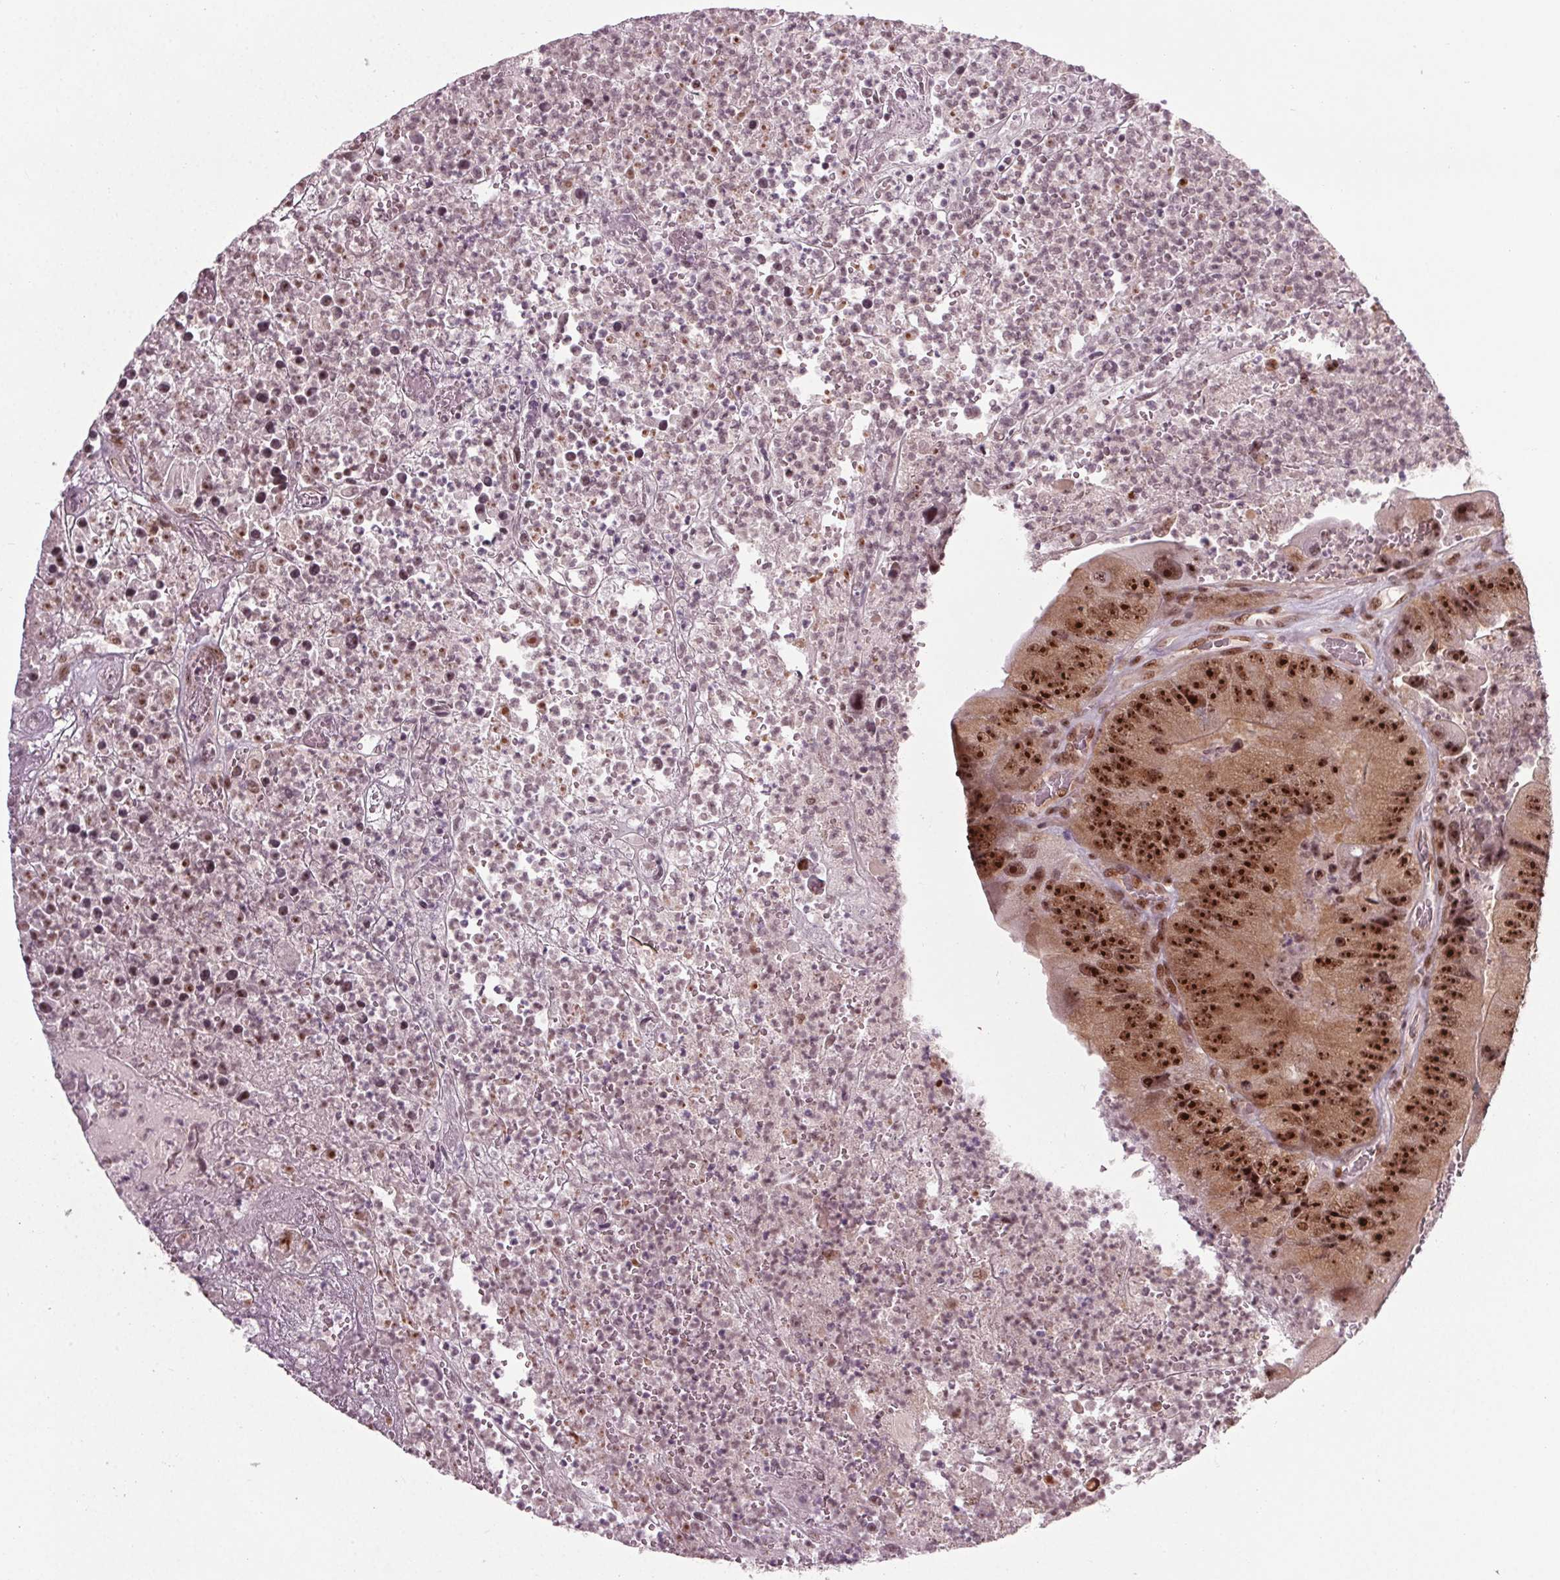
{"staining": {"intensity": "strong", "quantity": ">75%", "location": "nuclear"}, "tissue": "colorectal cancer", "cell_type": "Tumor cells", "image_type": "cancer", "snomed": [{"axis": "morphology", "description": "Adenocarcinoma, NOS"}, {"axis": "topography", "description": "Colon"}], "caption": "High-magnification brightfield microscopy of colorectal adenocarcinoma stained with DAB (brown) and counterstained with hematoxylin (blue). tumor cells exhibit strong nuclear positivity is seen in approximately>75% of cells.", "gene": "DDX41", "patient": {"sex": "female", "age": 86}}